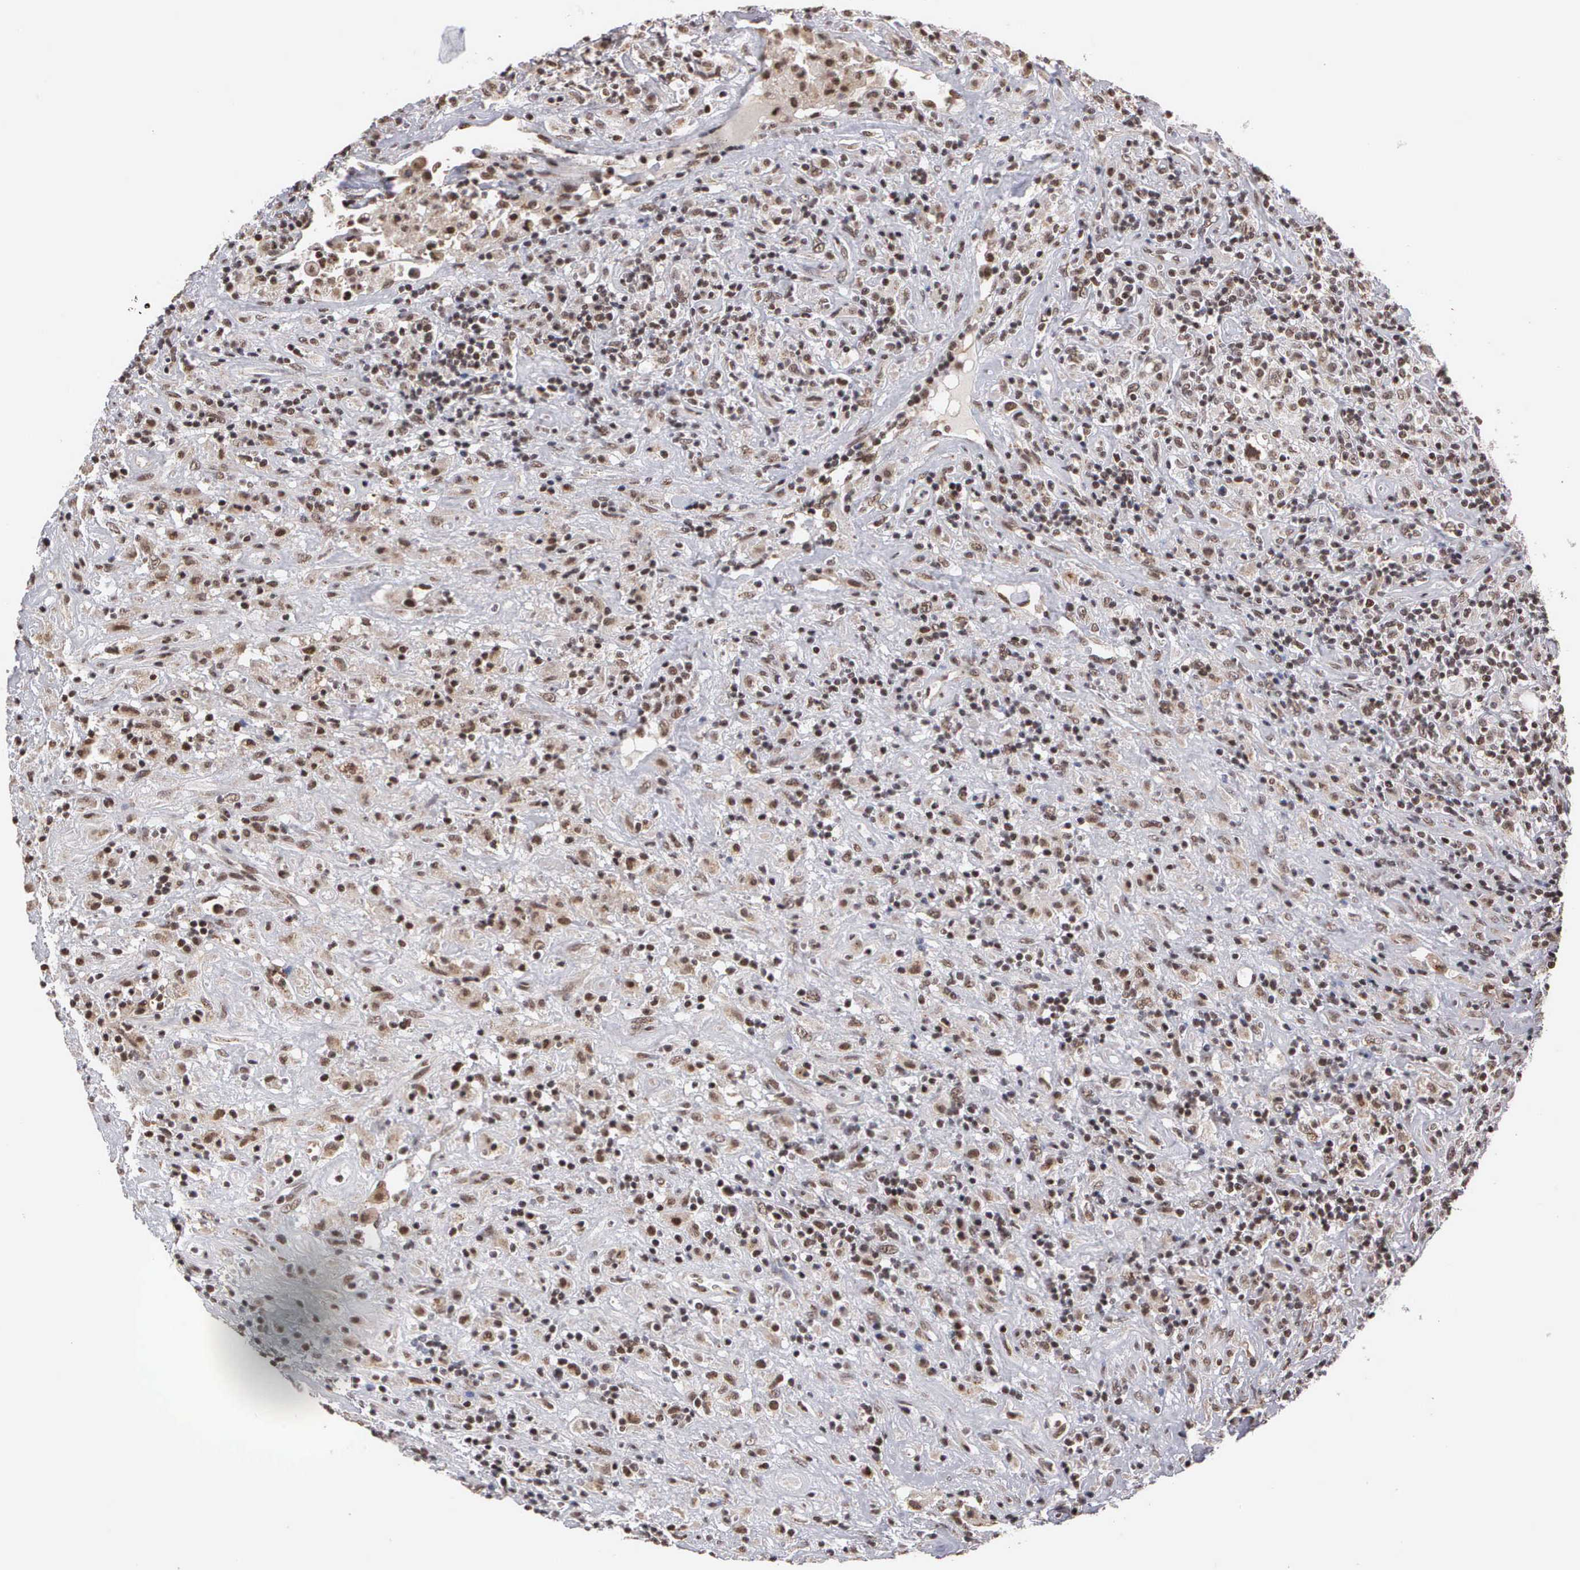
{"staining": {"intensity": "moderate", "quantity": "25%-75%", "location": "cytoplasmic/membranous,nuclear"}, "tissue": "lymphoma", "cell_type": "Tumor cells", "image_type": "cancer", "snomed": [{"axis": "morphology", "description": "Hodgkin's disease, NOS"}, {"axis": "topography", "description": "Lymph node"}], "caption": "Hodgkin's disease was stained to show a protein in brown. There is medium levels of moderate cytoplasmic/membranous and nuclear positivity in approximately 25%-75% of tumor cells.", "gene": "GTF2A1", "patient": {"sex": "male", "age": 46}}